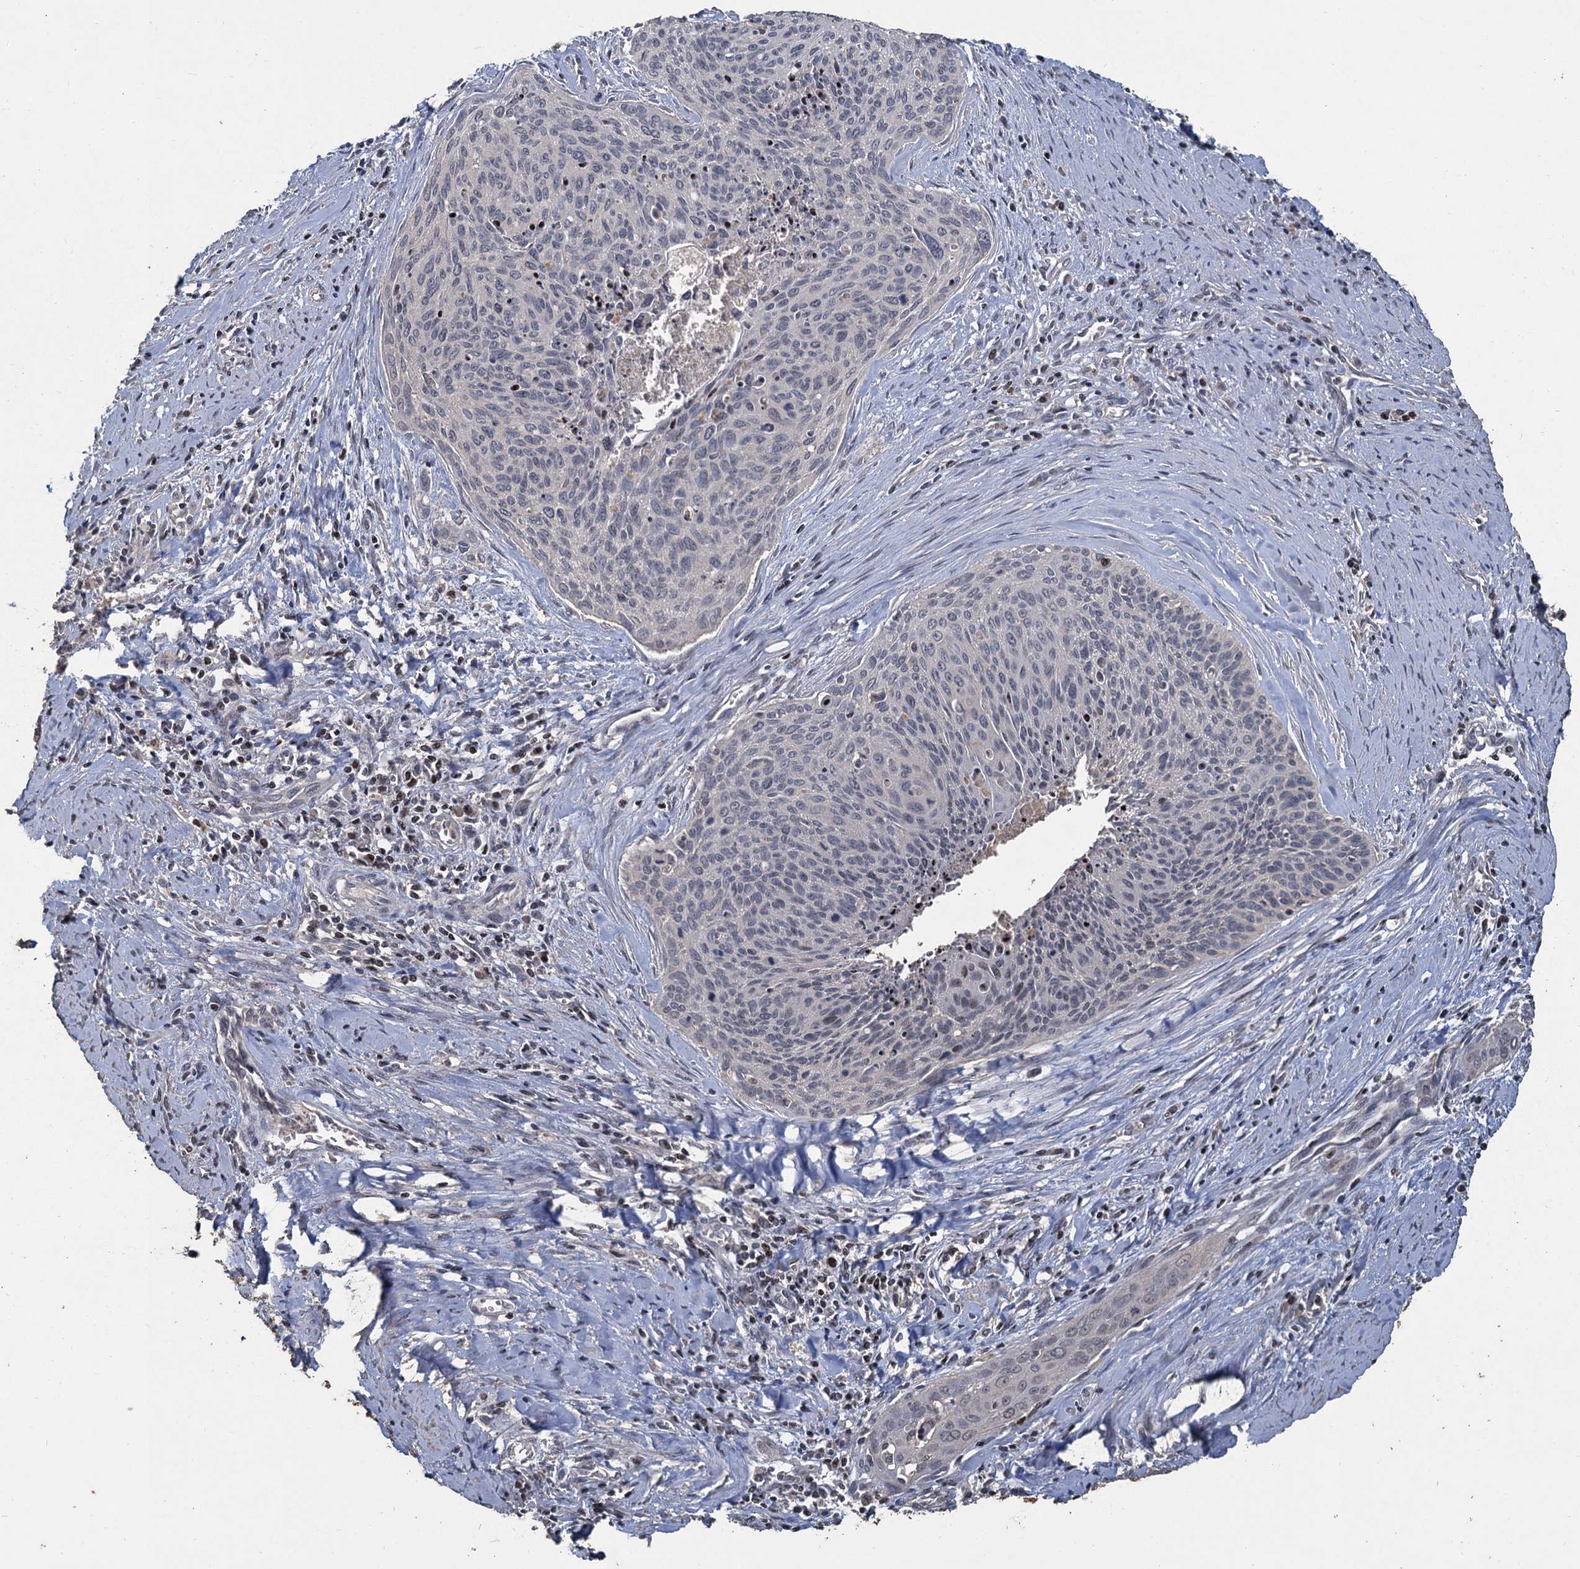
{"staining": {"intensity": "negative", "quantity": "none", "location": "none"}, "tissue": "cervical cancer", "cell_type": "Tumor cells", "image_type": "cancer", "snomed": [{"axis": "morphology", "description": "Squamous cell carcinoma, NOS"}, {"axis": "topography", "description": "Cervix"}], "caption": "There is no significant staining in tumor cells of squamous cell carcinoma (cervical).", "gene": "CCDC61", "patient": {"sex": "female", "age": 55}}